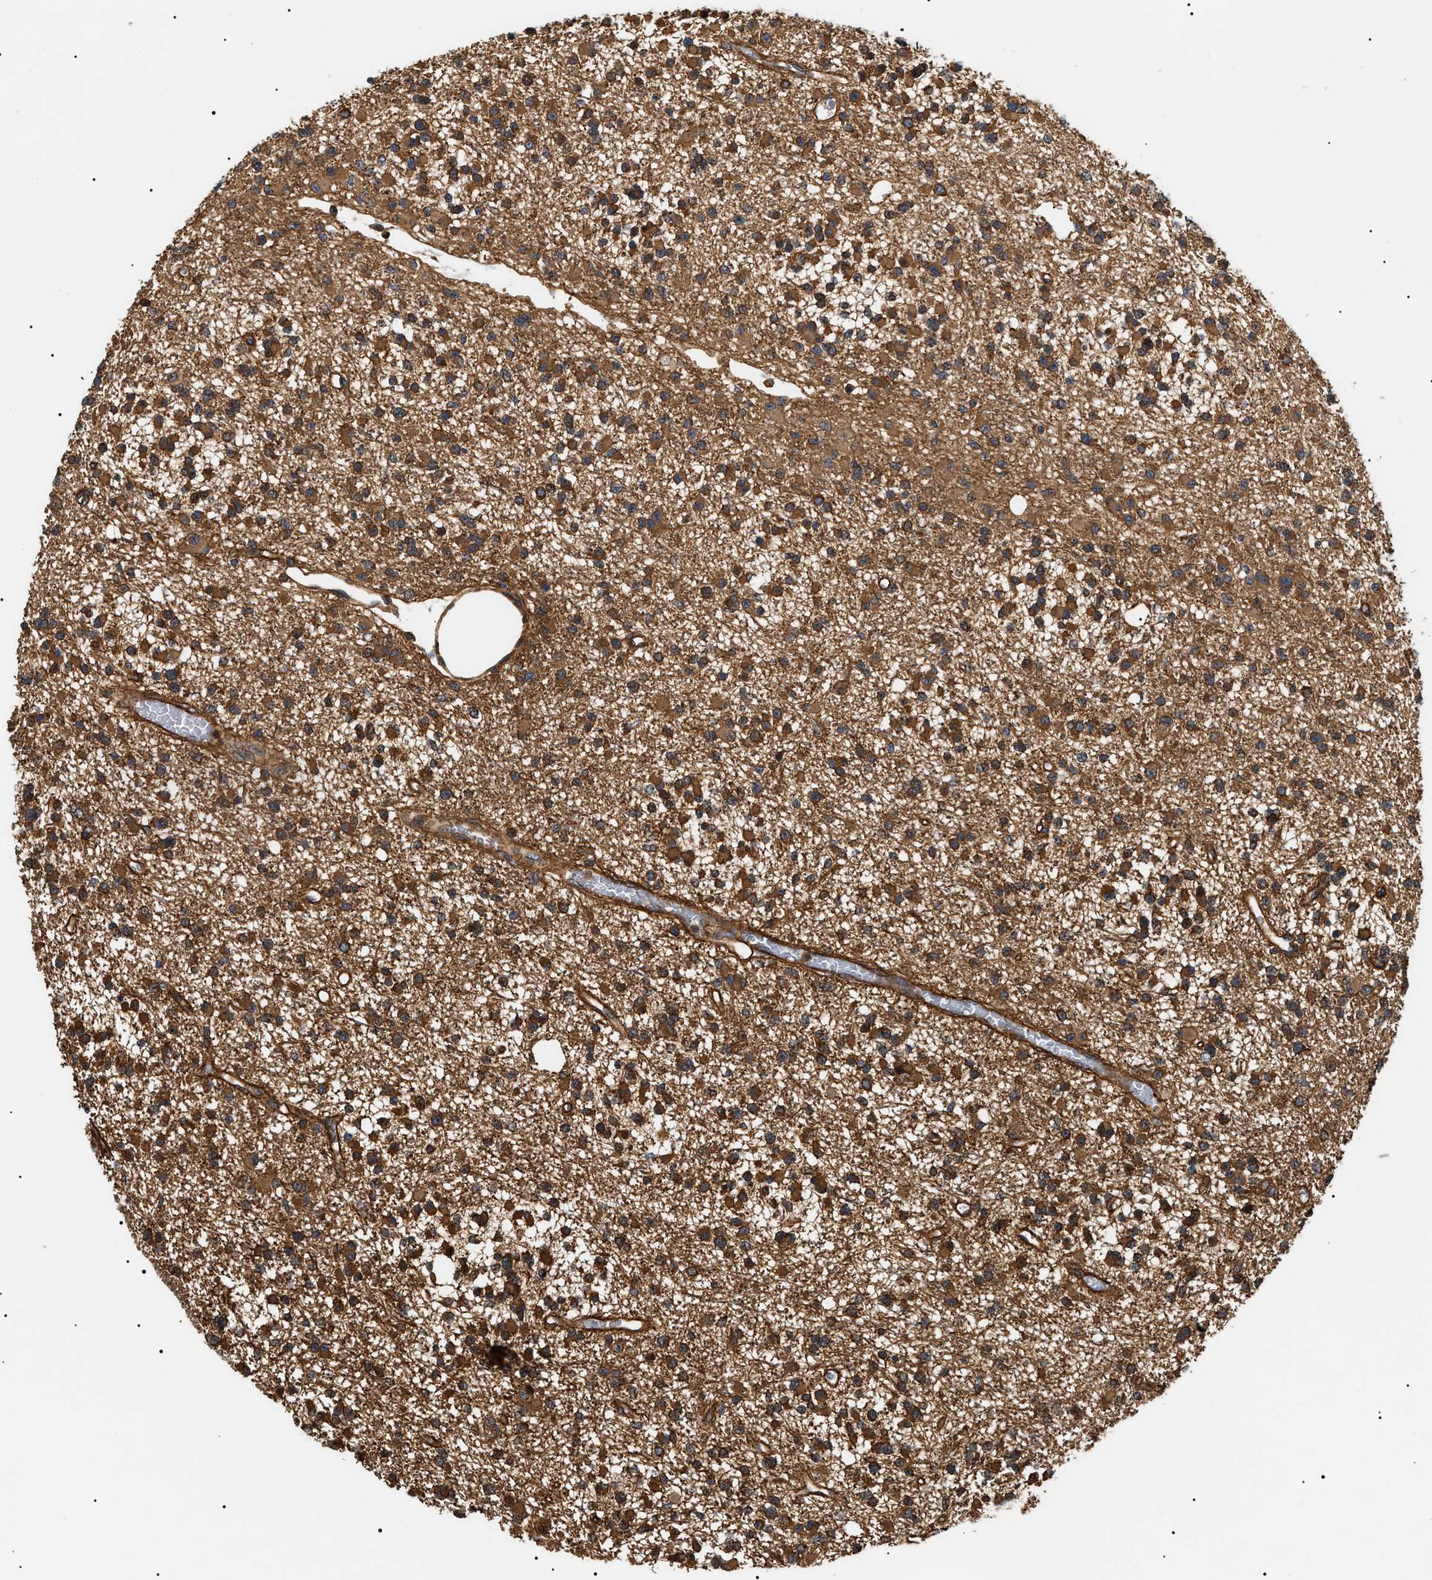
{"staining": {"intensity": "strong", "quantity": ">75%", "location": "cytoplasmic/membranous"}, "tissue": "glioma", "cell_type": "Tumor cells", "image_type": "cancer", "snomed": [{"axis": "morphology", "description": "Glioma, malignant, Low grade"}, {"axis": "topography", "description": "Brain"}], "caption": "This photomicrograph exhibits immunohistochemistry (IHC) staining of glioma, with high strong cytoplasmic/membranous expression in about >75% of tumor cells.", "gene": "SH3GLB2", "patient": {"sex": "female", "age": 22}}